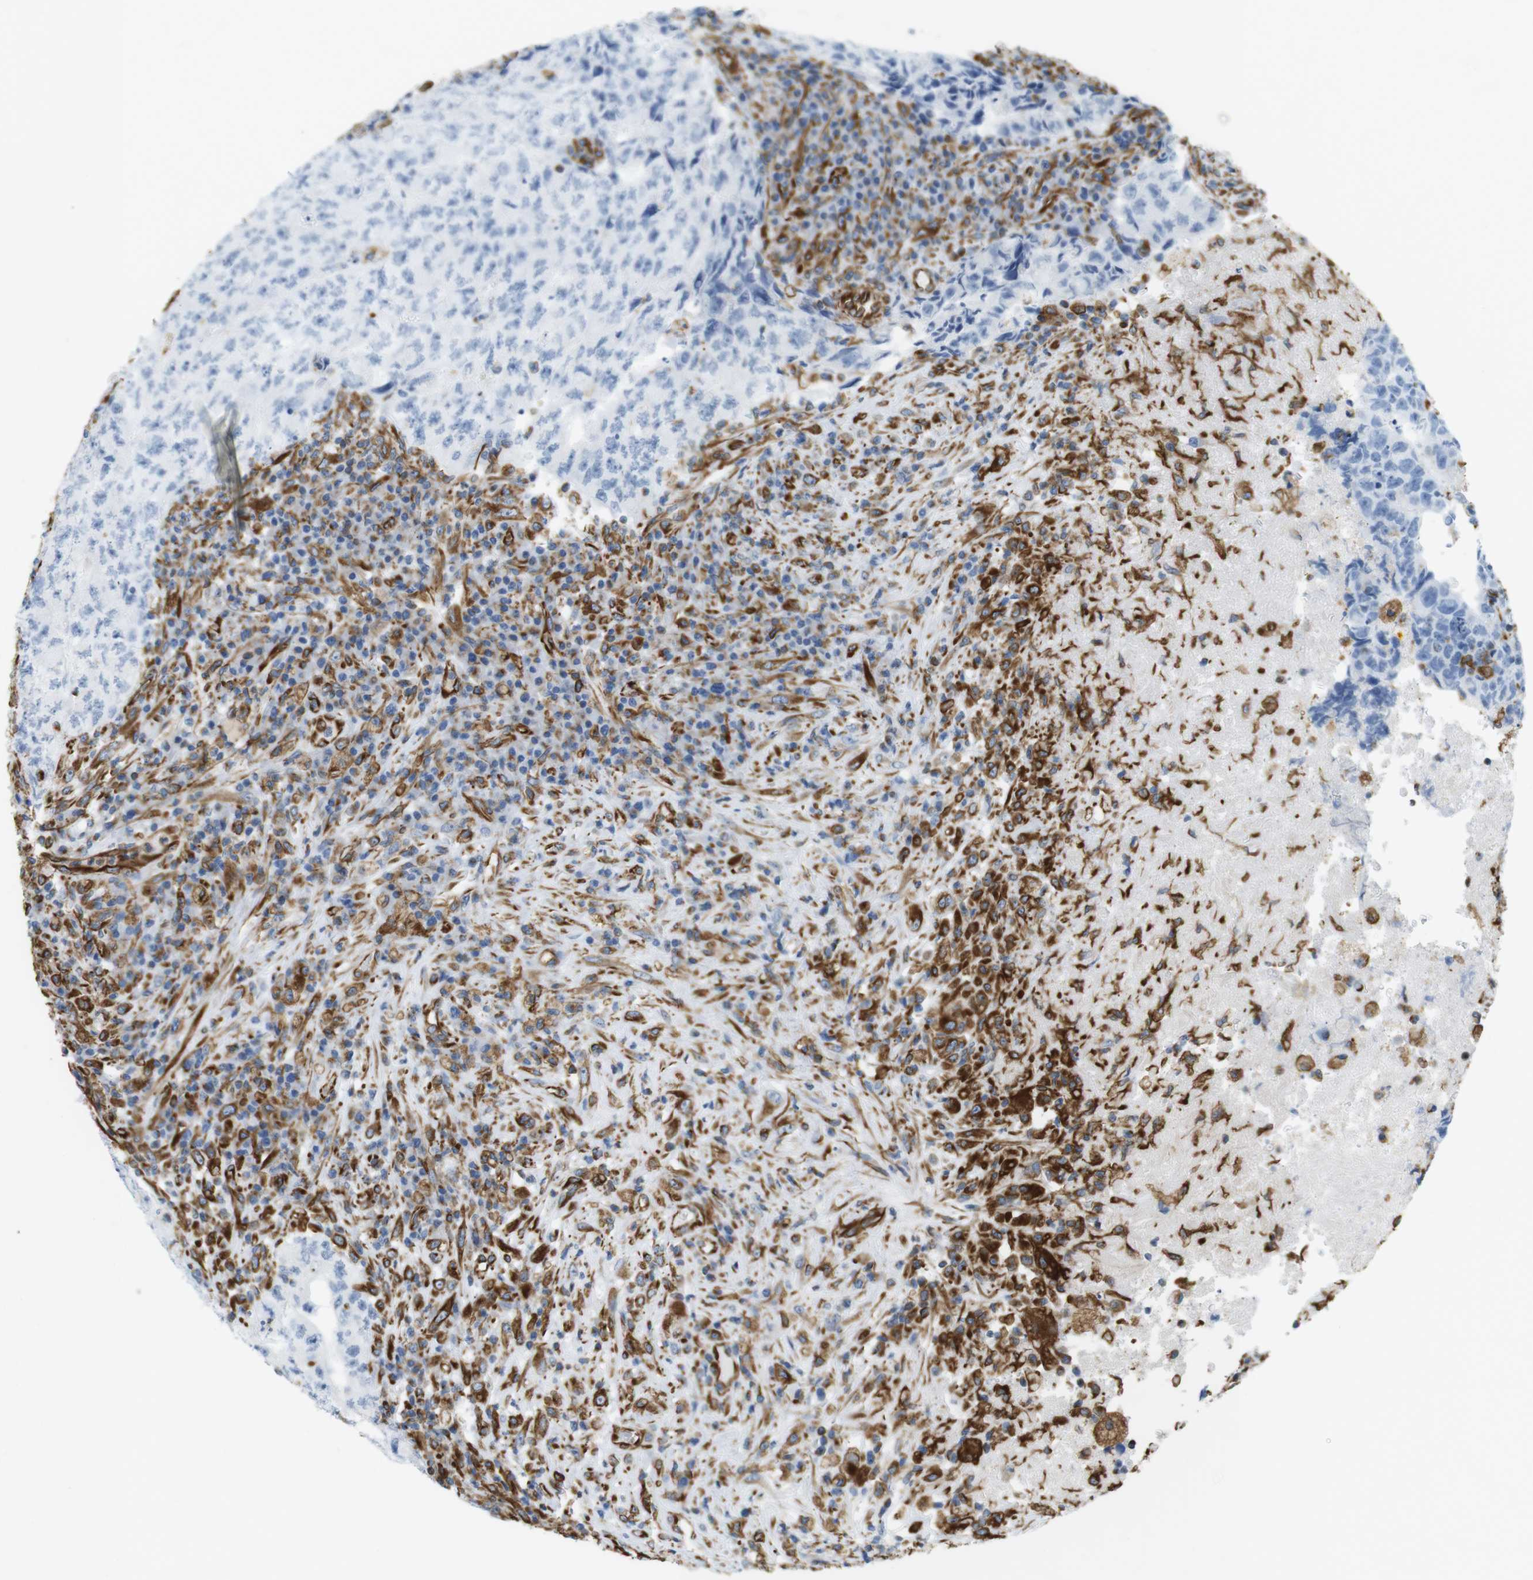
{"staining": {"intensity": "negative", "quantity": "none", "location": "none"}, "tissue": "testis cancer", "cell_type": "Tumor cells", "image_type": "cancer", "snomed": [{"axis": "morphology", "description": "Necrosis, NOS"}, {"axis": "morphology", "description": "Carcinoma, Embryonal, NOS"}, {"axis": "topography", "description": "Testis"}], "caption": "Histopathology image shows no significant protein expression in tumor cells of embryonal carcinoma (testis). (IHC, brightfield microscopy, high magnification).", "gene": "MS4A10", "patient": {"sex": "male", "age": 19}}